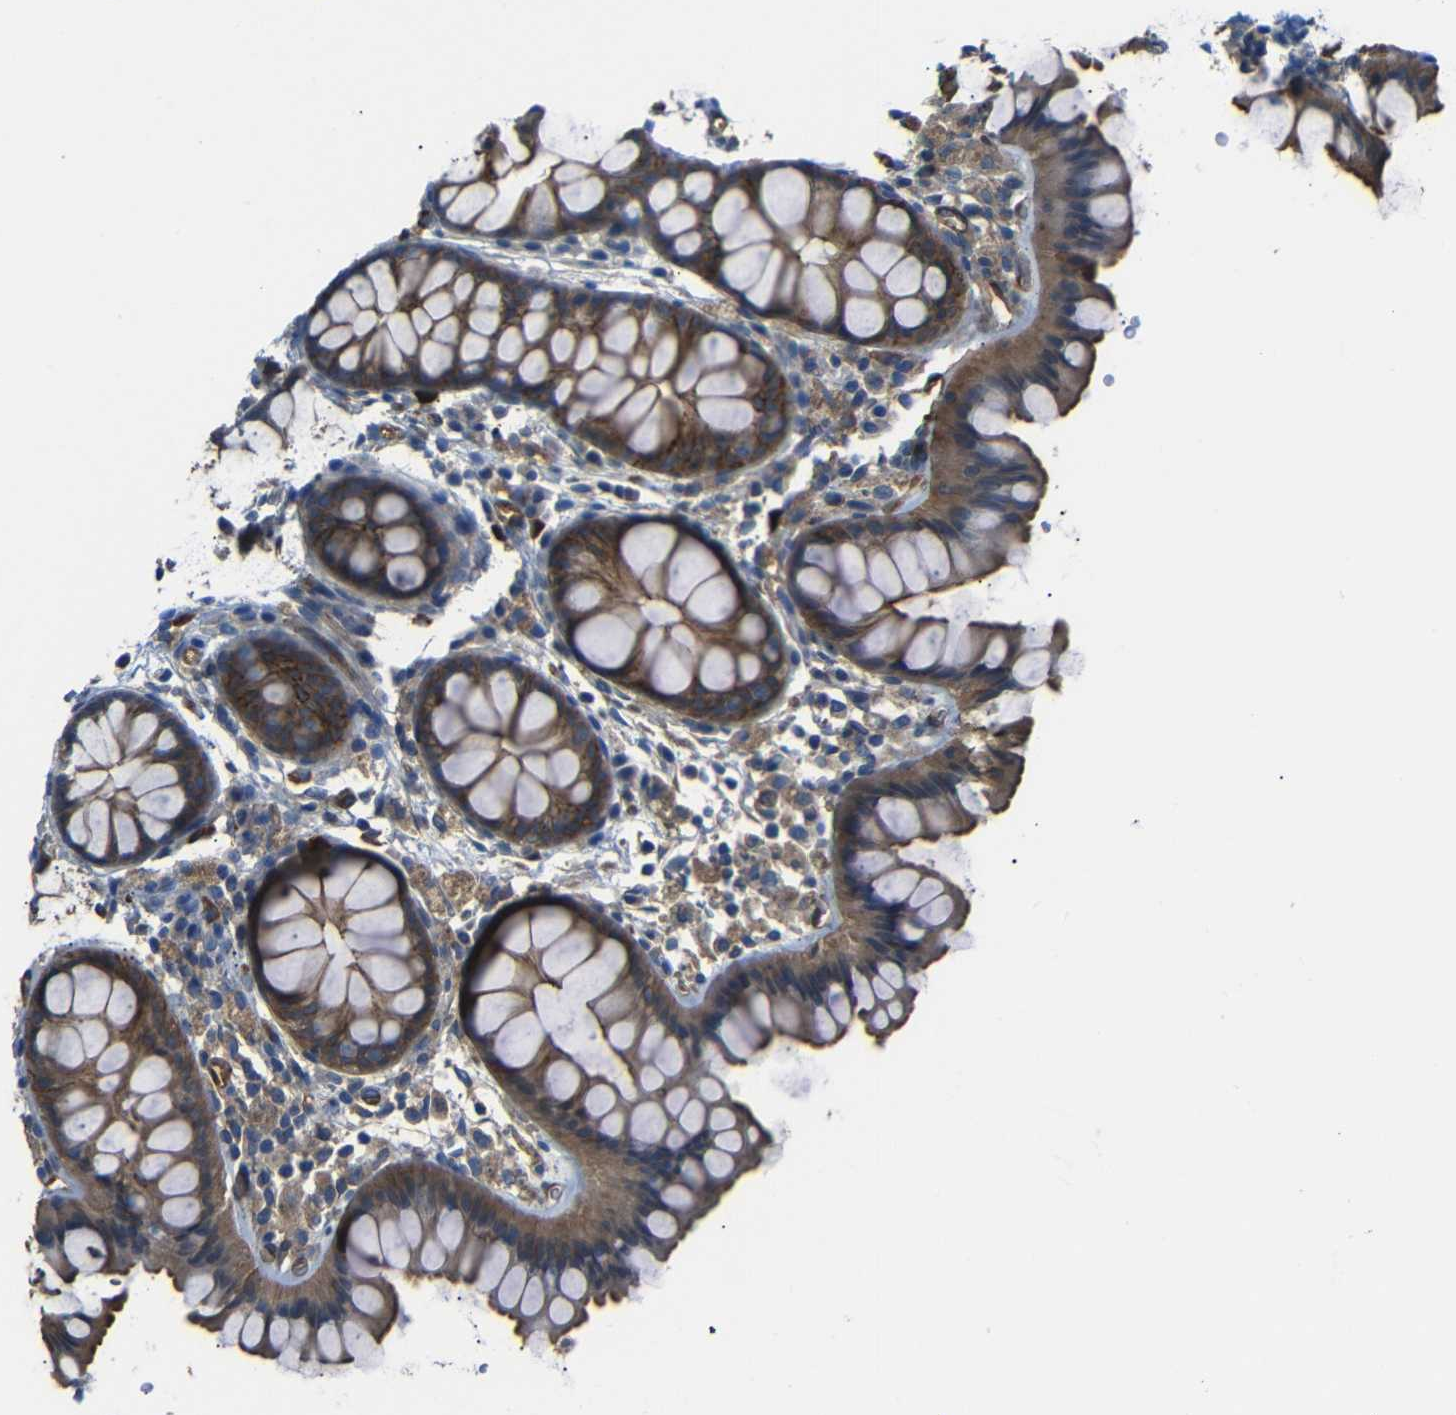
{"staining": {"intensity": "moderate", "quantity": ">75%", "location": "cytoplasmic/membranous"}, "tissue": "colon", "cell_type": "Endothelial cells", "image_type": "normal", "snomed": [{"axis": "morphology", "description": "Normal tissue, NOS"}, {"axis": "topography", "description": "Colon"}], "caption": "A brown stain highlights moderate cytoplasmic/membranous expression of a protein in endothelial cells of unremarkable human colon.", "gene": "MYO1B", "patient": {"sex": "female", "age": 55}}